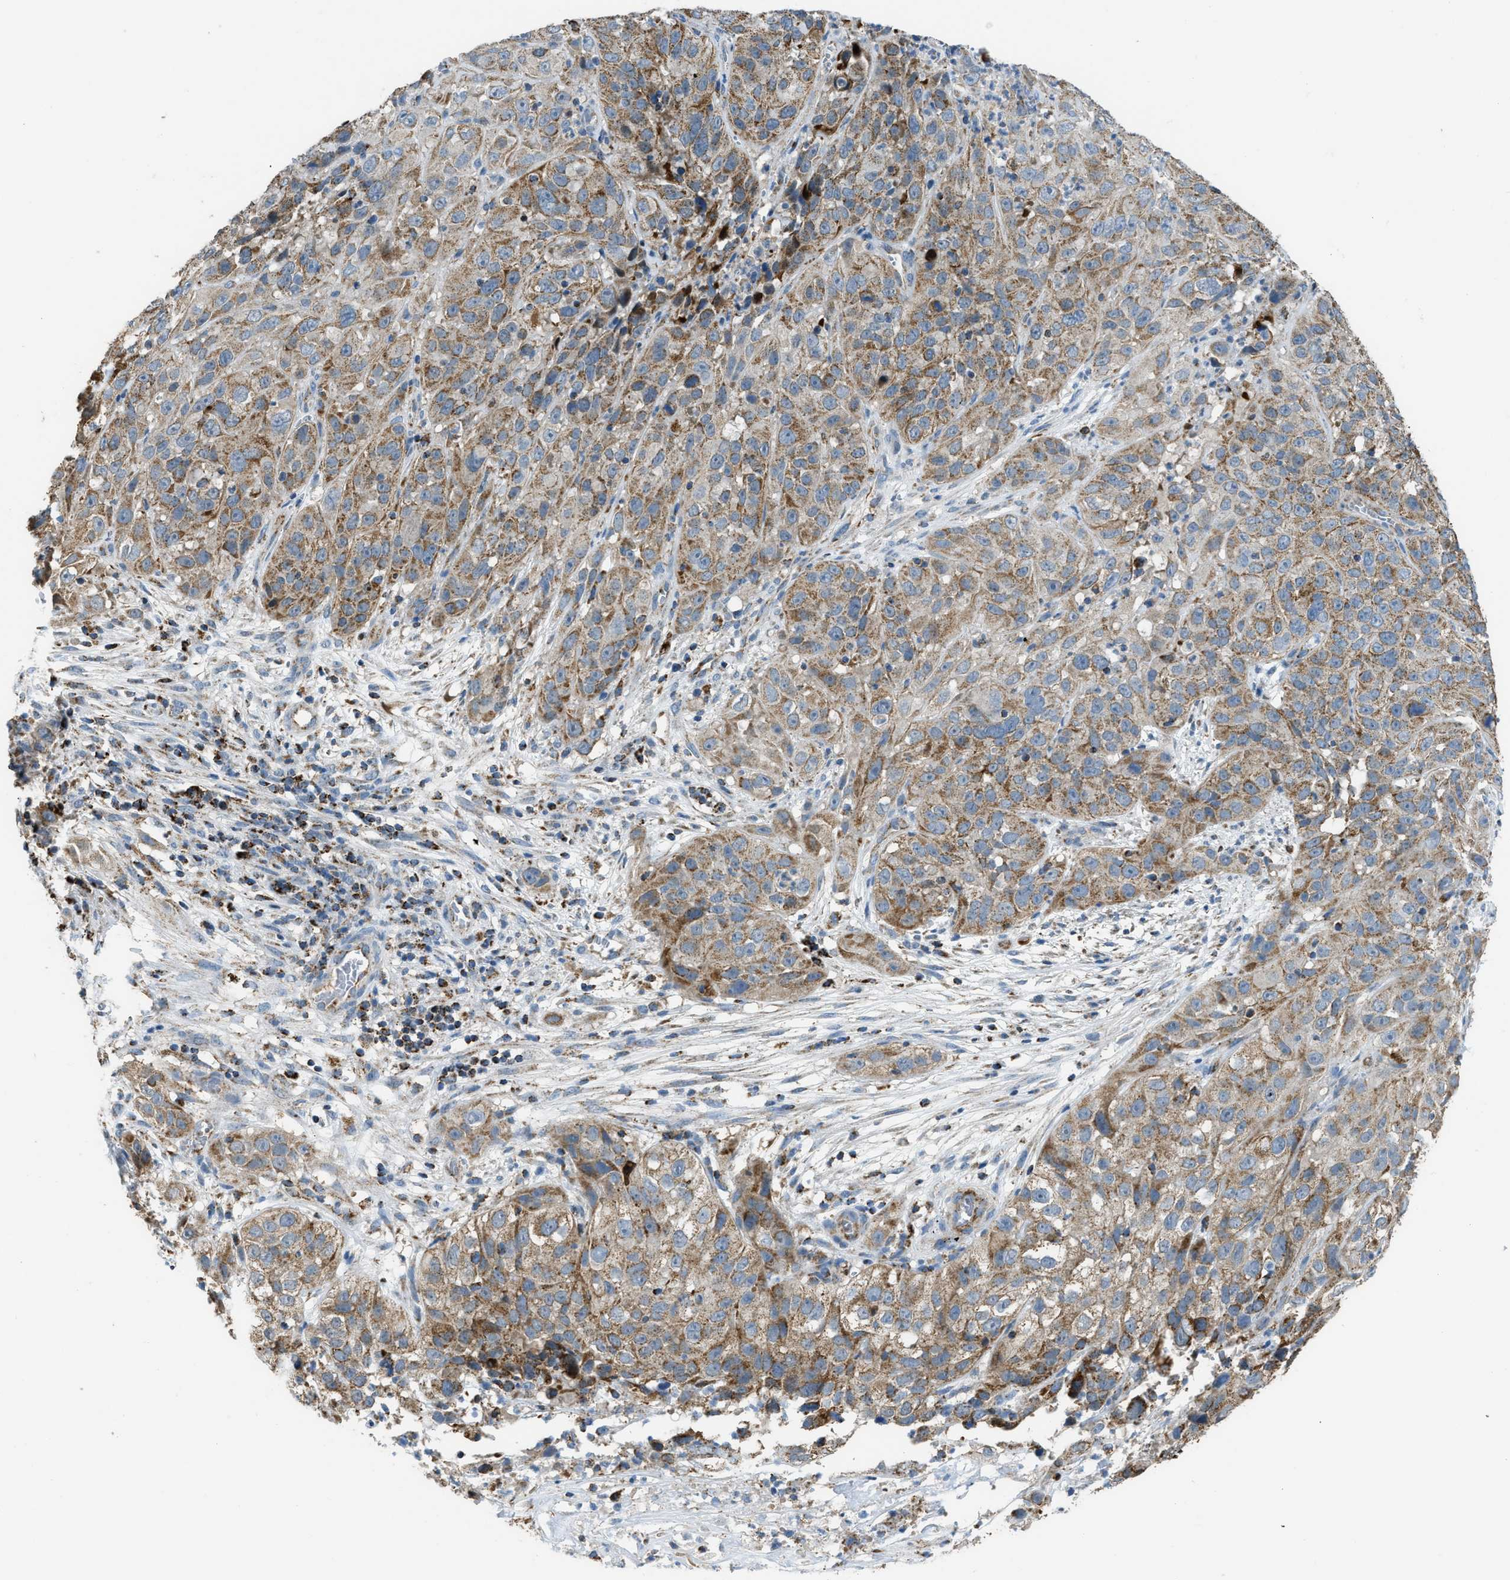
{"staining": {"intensity": "weak", "quantity": ">75%", "location": "cytoplasmic/membranous"}, "tissue": "cervical cancer", "cell_type": "Tumor cells", "image_type": "cancer", "snomed": [{"axis": "morphology", "description": "Squamous cell carcinoma, NOS"}, {"axis": "topography", "description": "Cervix"}], "caption": "Weak cytoplasmic/membranous expression is identified in approximately >75% of tumor cells in cervical cancer (squamous cell carcinoma).", "gene": "ETFB", "patient": {"sex": "female", "age": 32}}